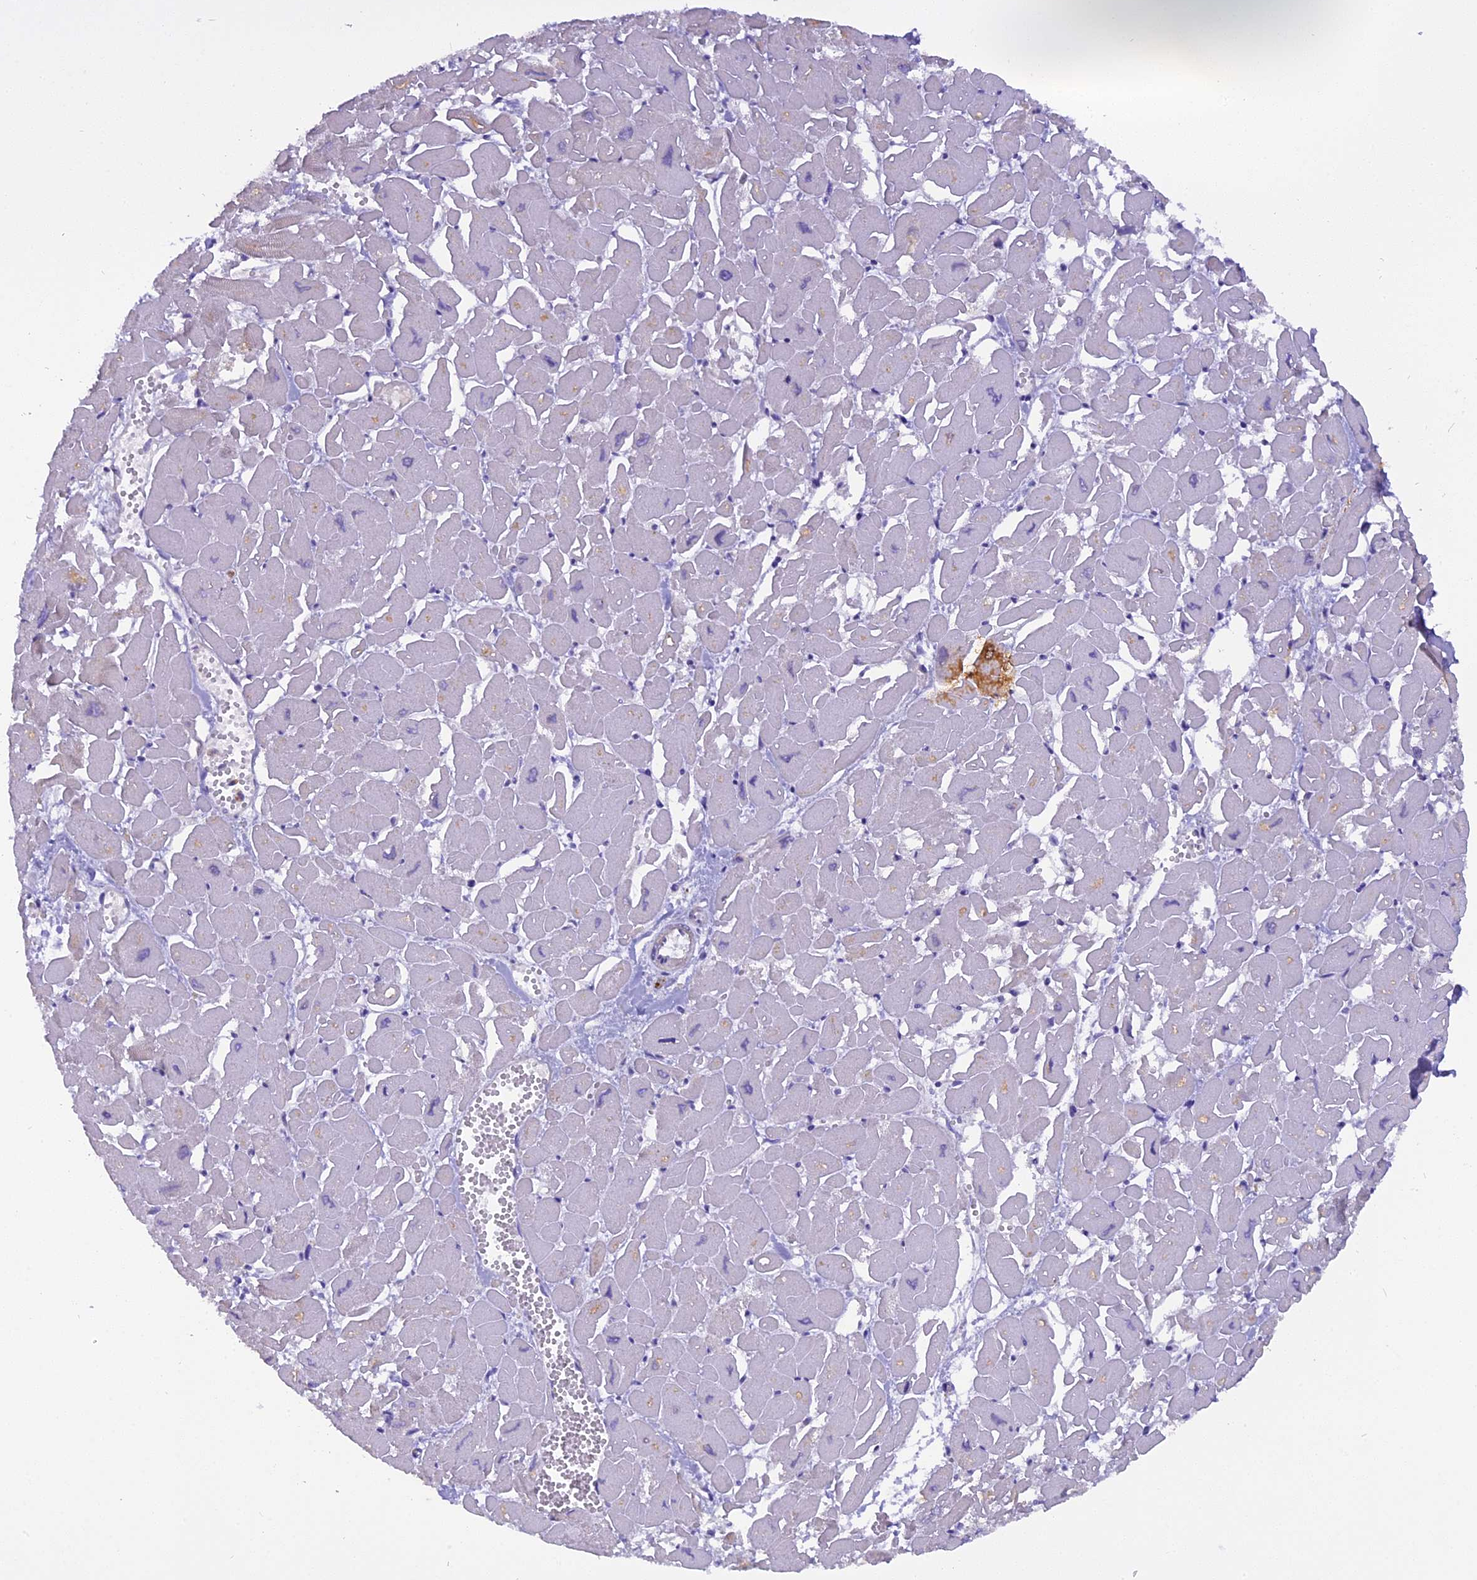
{"staining": {"intensity": "weak", "quantity": "<25%", "location": "cytoplasmic/membranous"}, "tissue": "heart muscle", "cell_type": "Cardiomyocytes", "image_type": "normal", "snomed": [{"axis": "morphology", "description": "Normal tissue, NOS"}, {"axis": "topography", "description": "Heart"}], "caption": "Immunohistochemistry (IHC) of normal human heart muscle reveals no expression in cardiomyocytes. (DAB immunohistochemistry (IHC) visualized using brightfield microscopy, high magnification).", "gene": "TRIM3", "patient": {"sex": "male", "age": 54}}